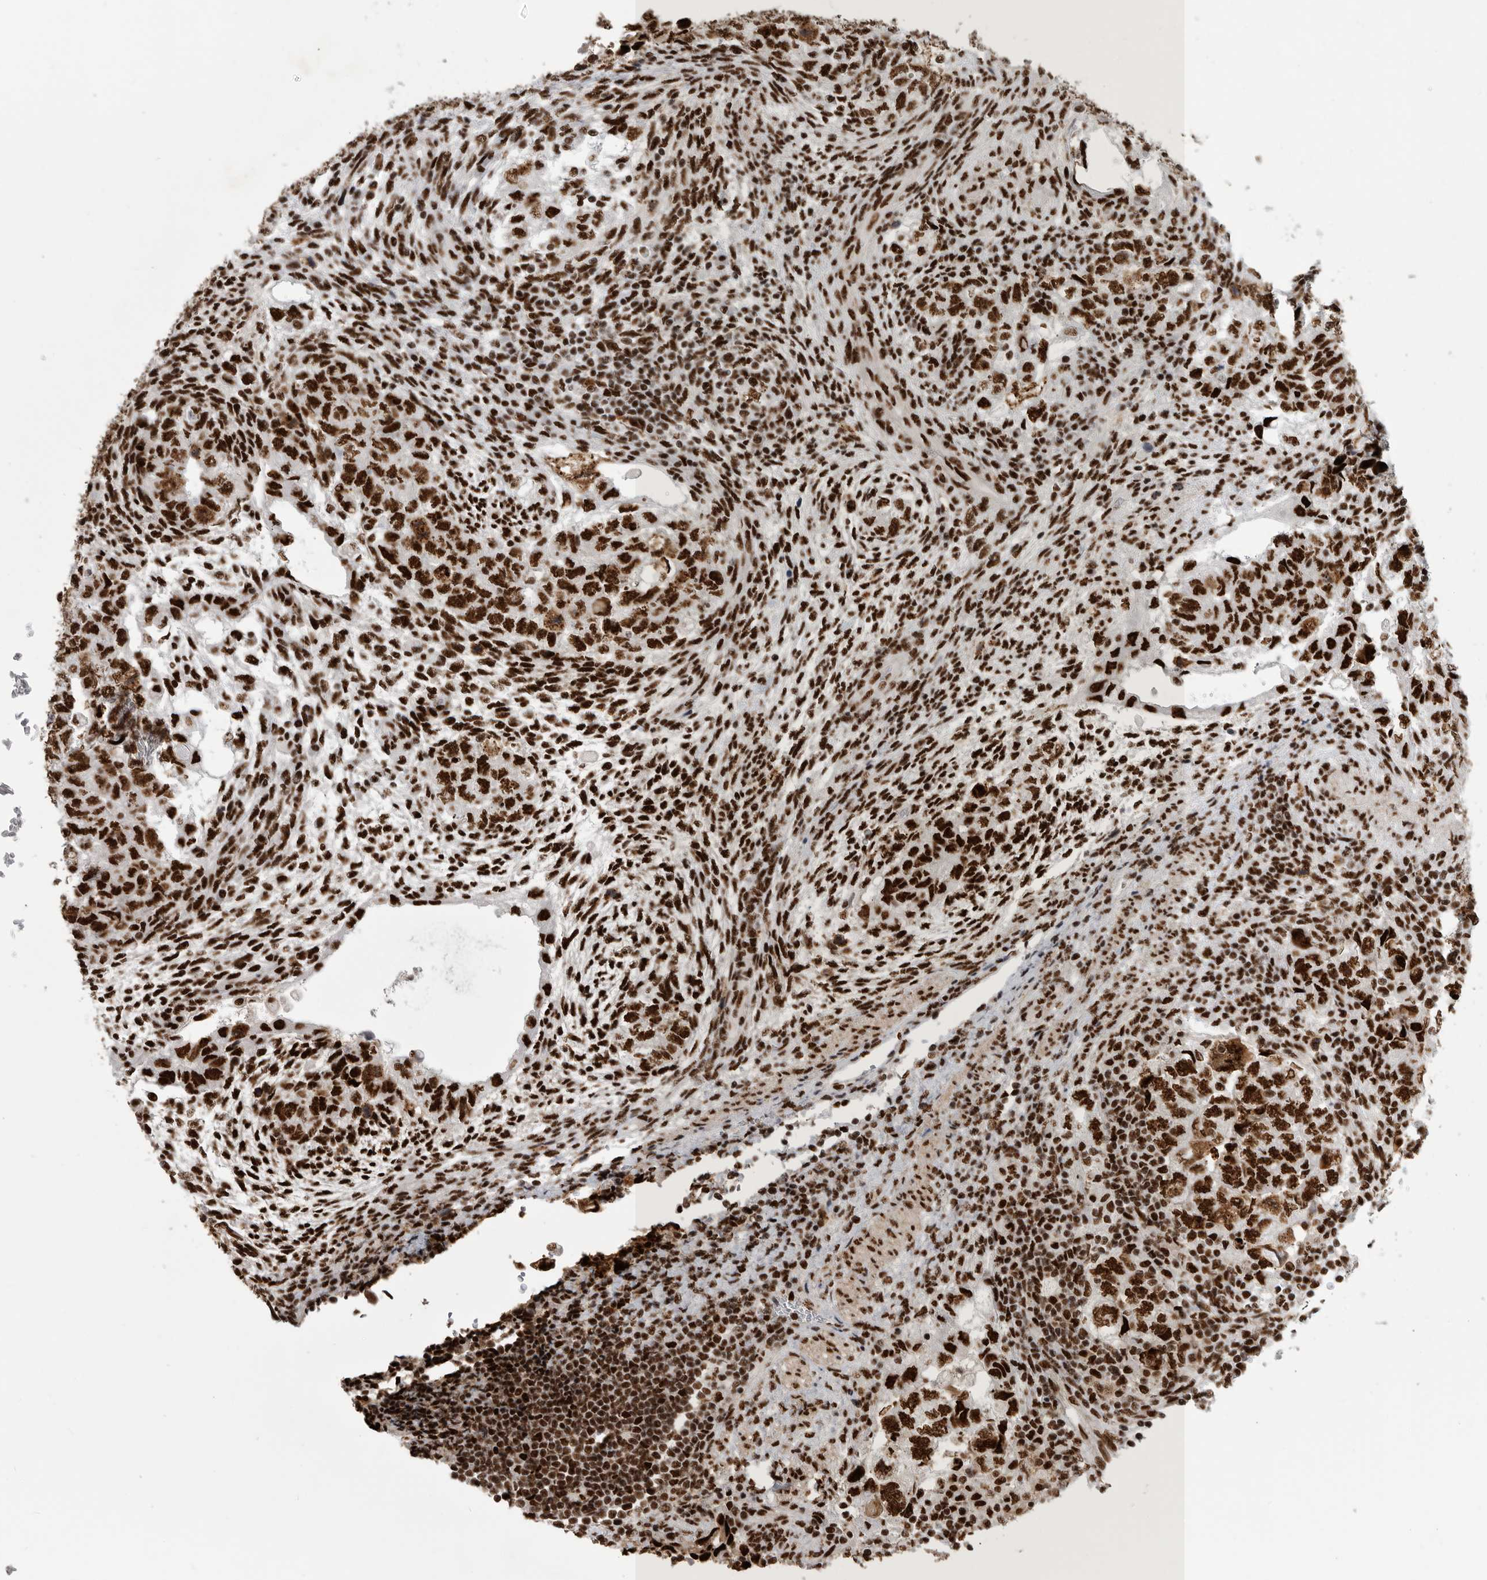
{"staining": {"intensity": "strong", "quantity": ">75%", "location": "nuclear"}, "tissue": "testis cancer", "cell_type": "Tumor cells", "image_type": "cancer", "snomed": [{"axis": "morphology", "description": "Normal tissue, NOS"}, {"axis": "morphology", "description": "Carcinoma, Embryonal, NOS"}, {"axis": "topography", "description": "Testis"}], "caption": "High-magnification brightfield microscopy of testis cancer stained with DAB (3,3'-diaminobenzidine) (brown) and counterstained with hematoxylin (blue). tumor cells exhibit strong nuclear expression is present in approximately>75% of cells.", "gene": "BCLAF1", "patient": {"sex": "male", "age": 36}}